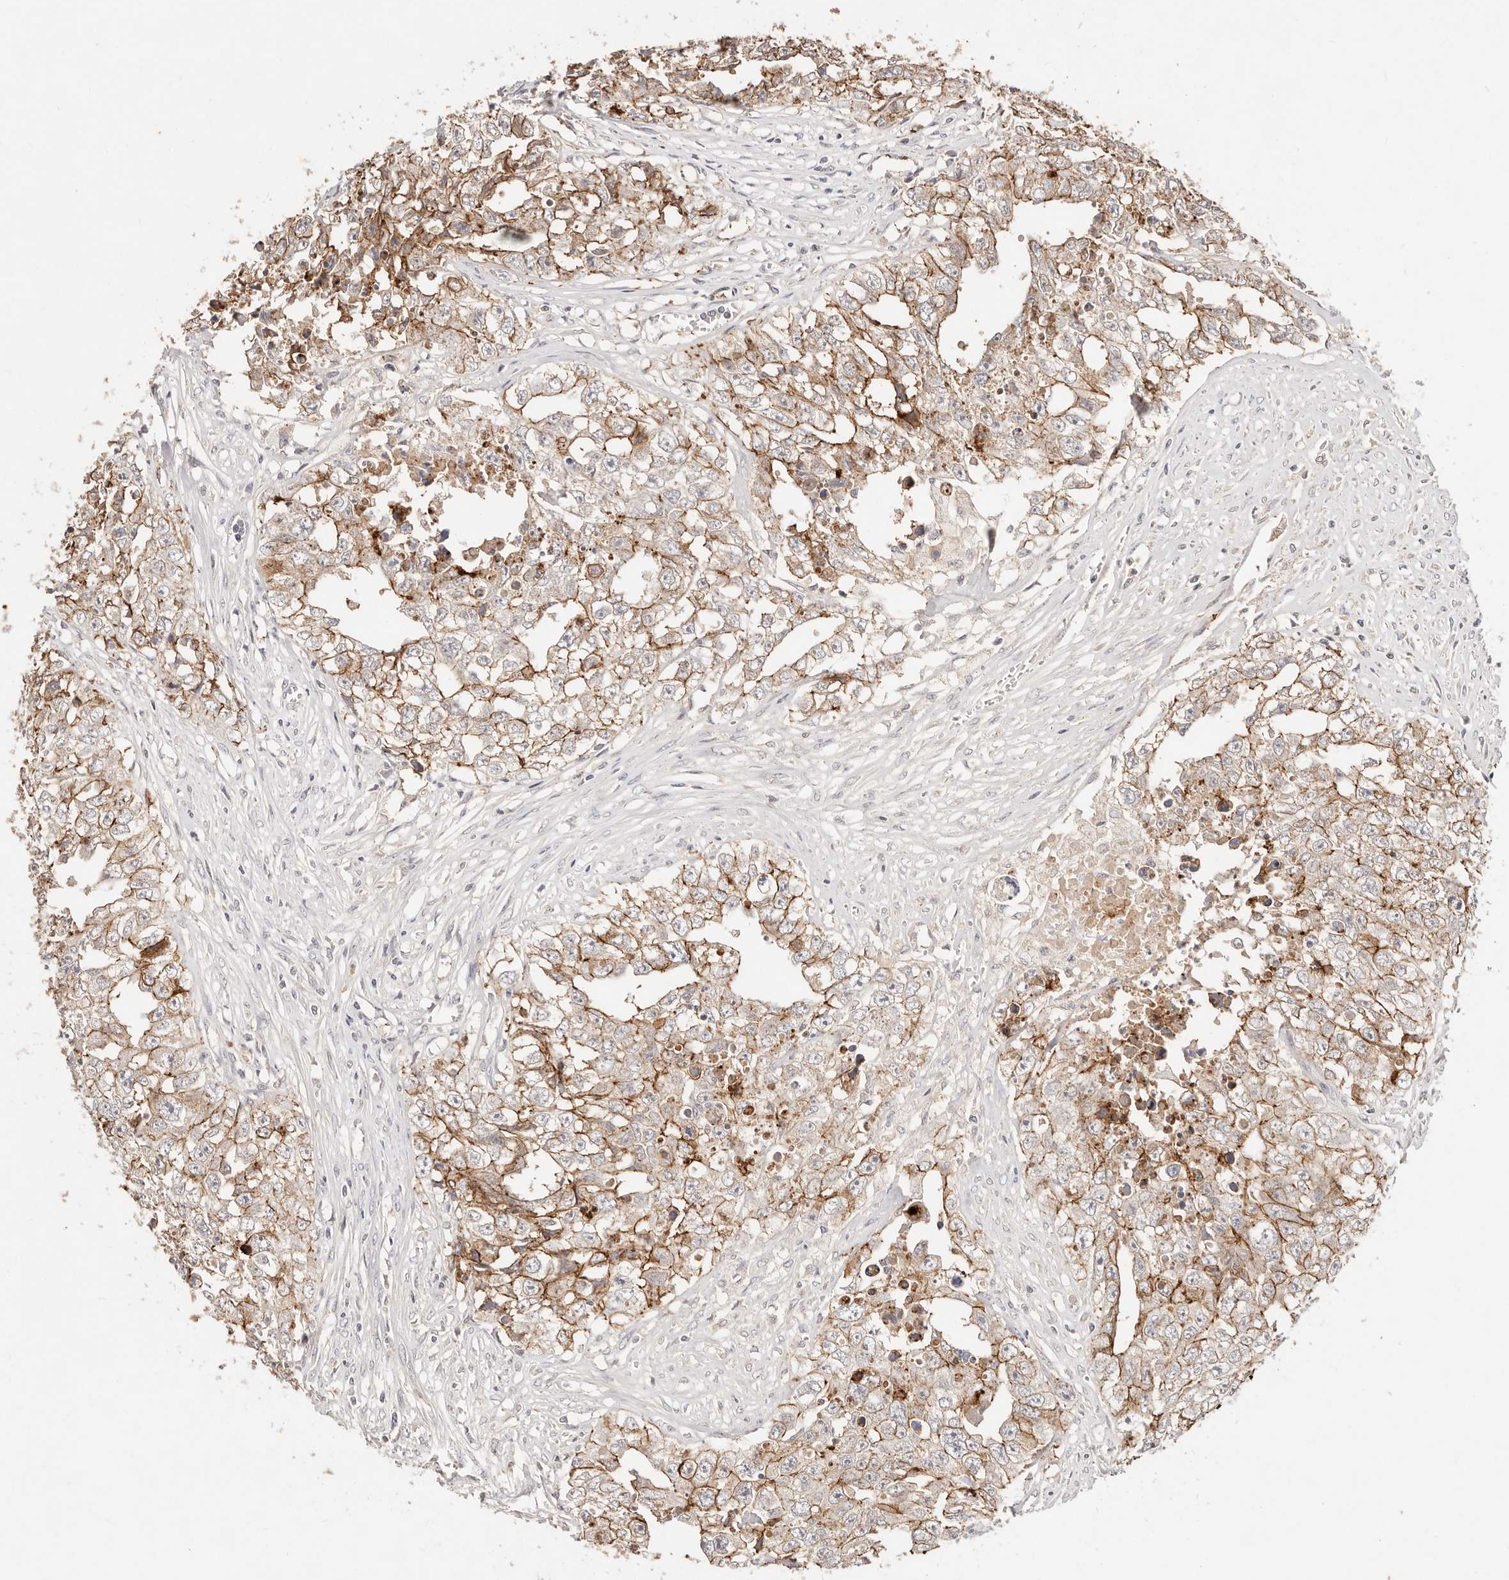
{"staining": {"intensity": "moderate", "quantity": "25%-75%", "location": "cytoplasmic/membranous"}, "tissue": "testis cancer", "cell_type": "Tumor cells", "image_type": "cancer", "snomed": [{"axis": "morphology", "description": "Seminoma, NOS"}, {"axis": "morphology", "description": "Carcinoma, Embryonal, NOS"}, {"axis": "topography", "description": "Testis"}], "caption": "Human testis cancer (seminoma) stained with a brown dye shows moderate cytoplasmic/membranous positive positivity in about 25%-75% of tumor cells.", "gene": "CXADR", "patient": {"sex": "male", "age": 43}}